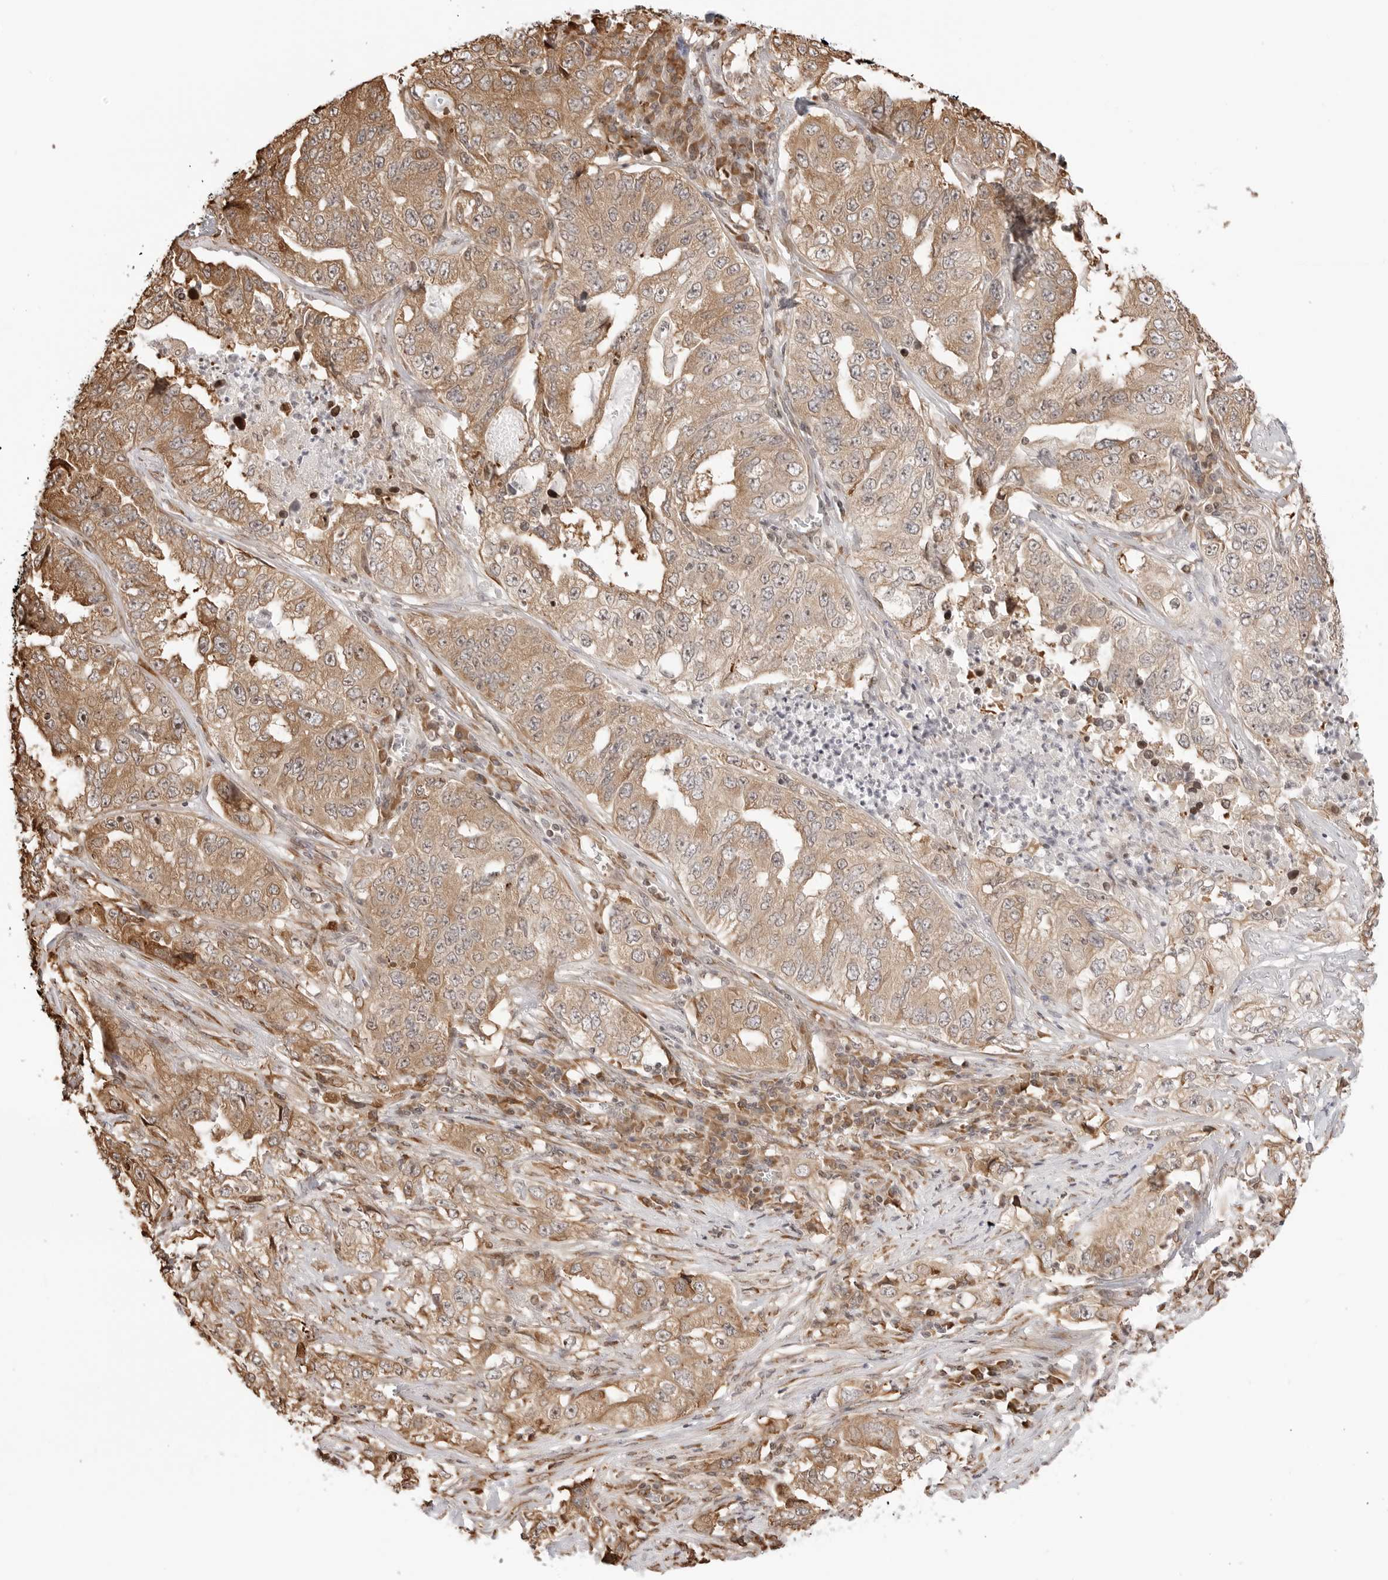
{"staining": {"intensity": "moderate", "quantity": ">75%", "location": "cytoplasmic/membranous"}, "tissue": "lung cancer", "cell_type": "Tumor cells", "image_type": "cancer", "snomed": [{"axis": "morphology", "description": "Adenocarcinoma, NOS"}, {"axis": "topography", "description": "Lung"}], "caption": "Protein analysis of adenocarcinoma (lung) tissue demonstrates moderate cytoplasmic/membranous positivity in approximately >75% of tumor cells.", "gene": "FKBP14", "patient": {"sex": "female", "age": 51}}